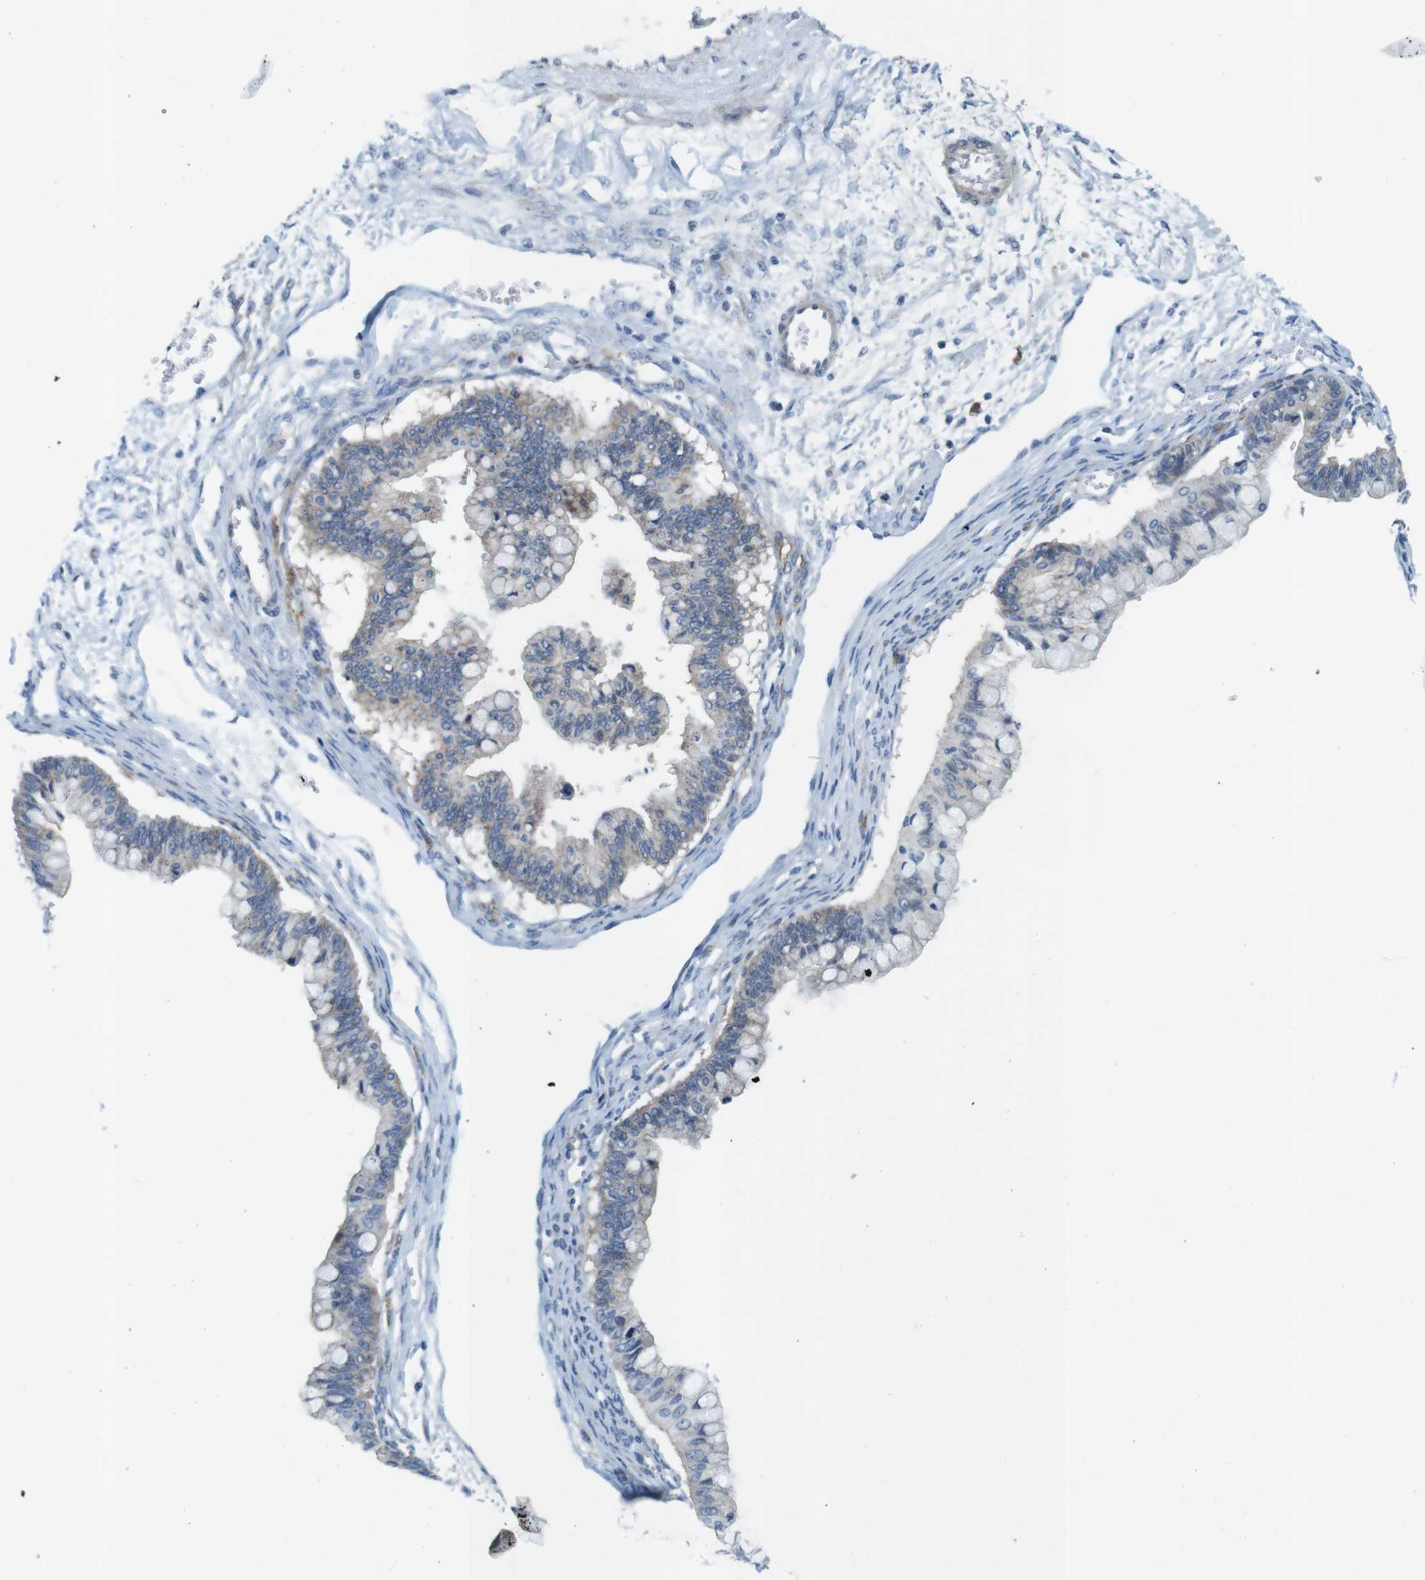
{"staining": {"intensity": "negative", "quantity": "none", "location": "none"}, "tissue": "ovarian cancer", "cell_type": "Tumor cells", "image_type": "cancer", "snomed": [{"axis": "morphology", "description": "Cystadenocarcinoma, mucinous, NOS"}, {"axis": "topography", "description": "Ovary"}], "caption": "Ovarian cancer (mucinous cystadenocarcinoma) was stained to show a protein in brown. There is no significant staining in tumor cells. Brightfield microscopy of immunohistochemistry stained with DAB (3,3'-diaminobenzidine) (brown) and hematoxylin (blue), captured at high magnification.", "gene": "TYW1", "patient": {"sex": "female", "age": 57}}